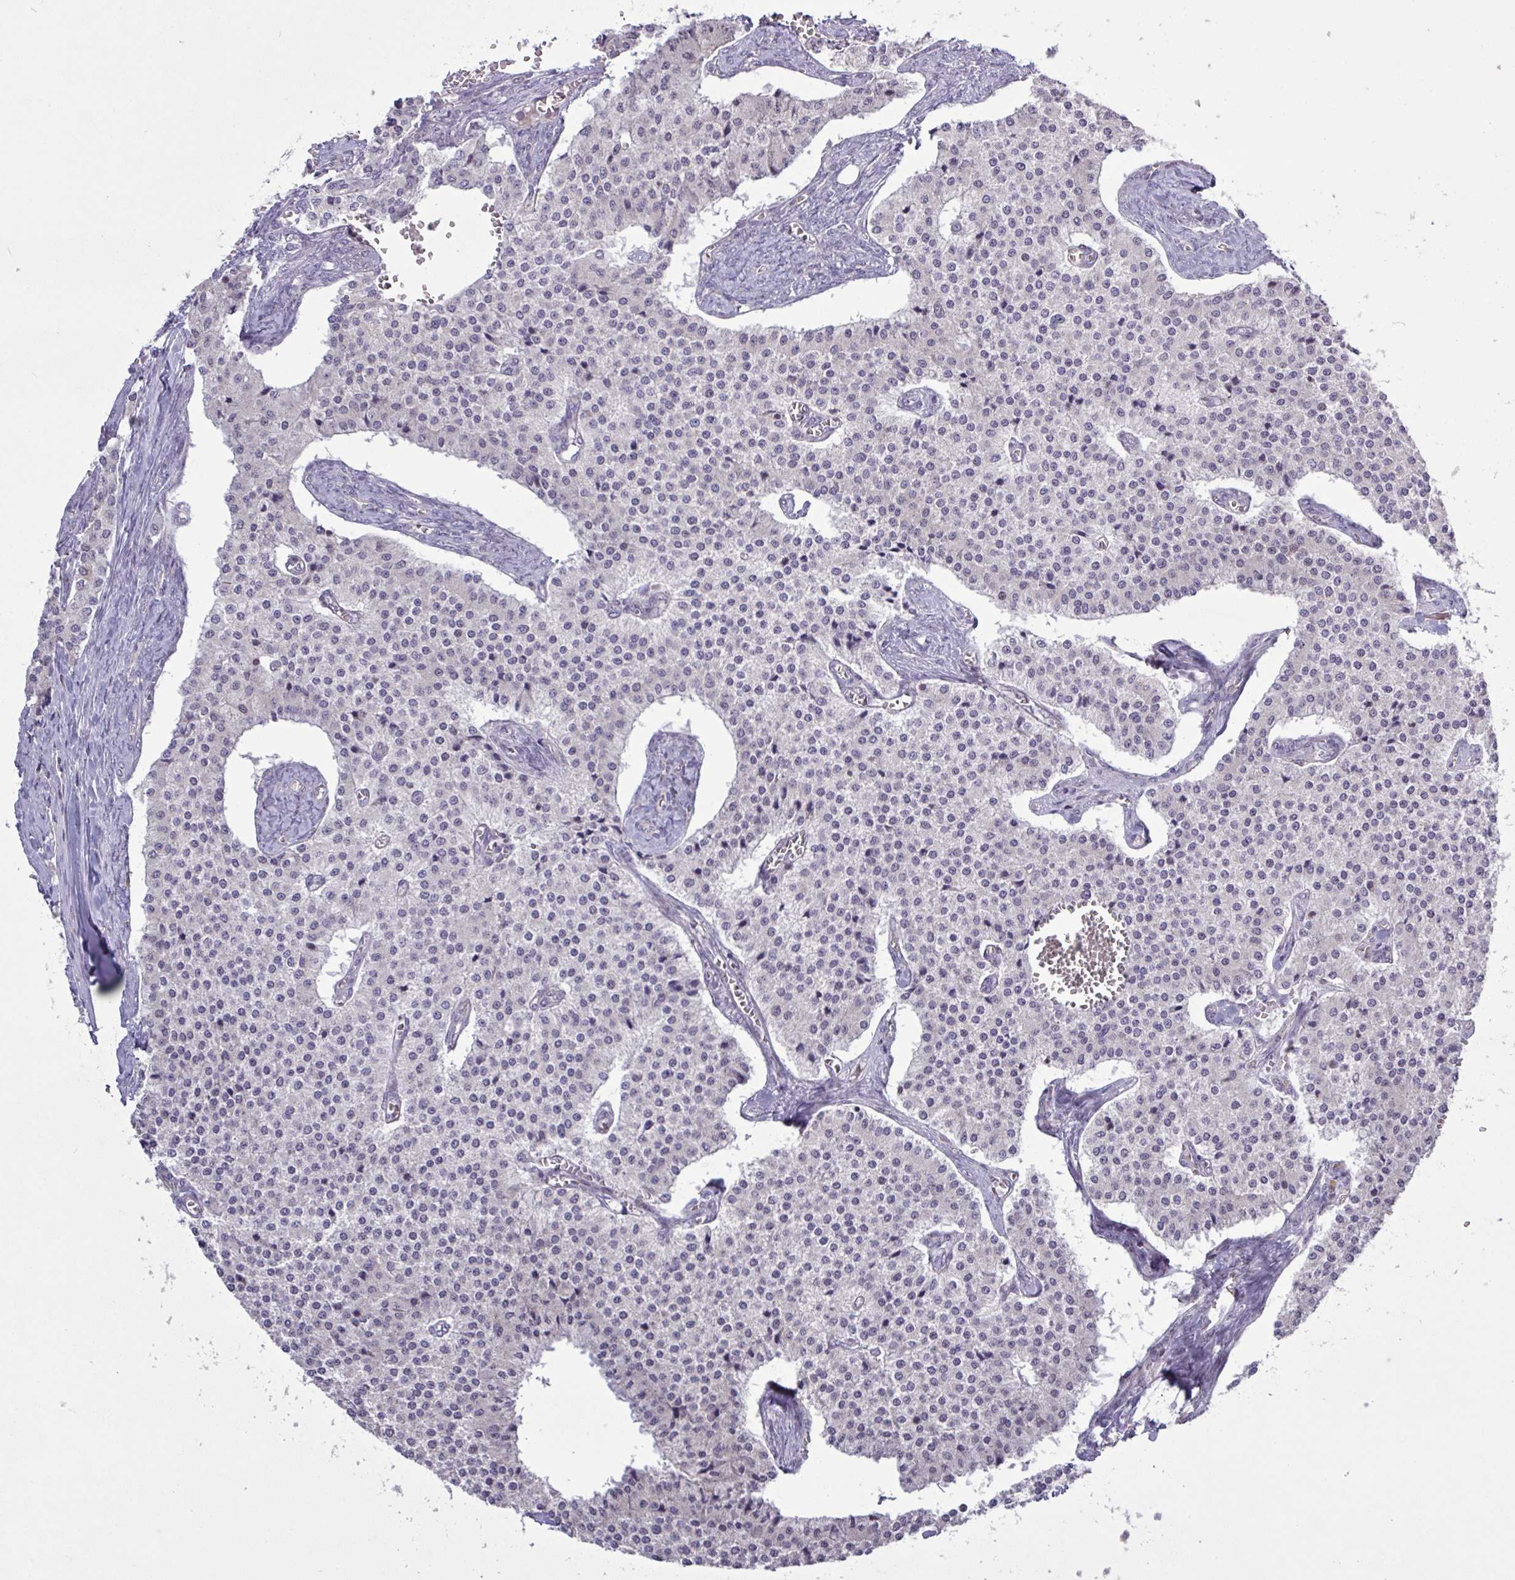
{"staining": {"intensity": "negative", "quantity": "none", "location": "none"}, "tissue": "carcinoid", "cell_type": "Tumor cells", "image_type": "cancer", "snomed": [{"axis": "morphology", "description": "Carcinoid, malignant, NOS"}, {"axis": "topography", "description": "Colon"}], "caption": "Tumor cells show no significant protein expression in carcinoid.", "gene": "RTL3", "patient": {"sex": "female", "age": 52}}